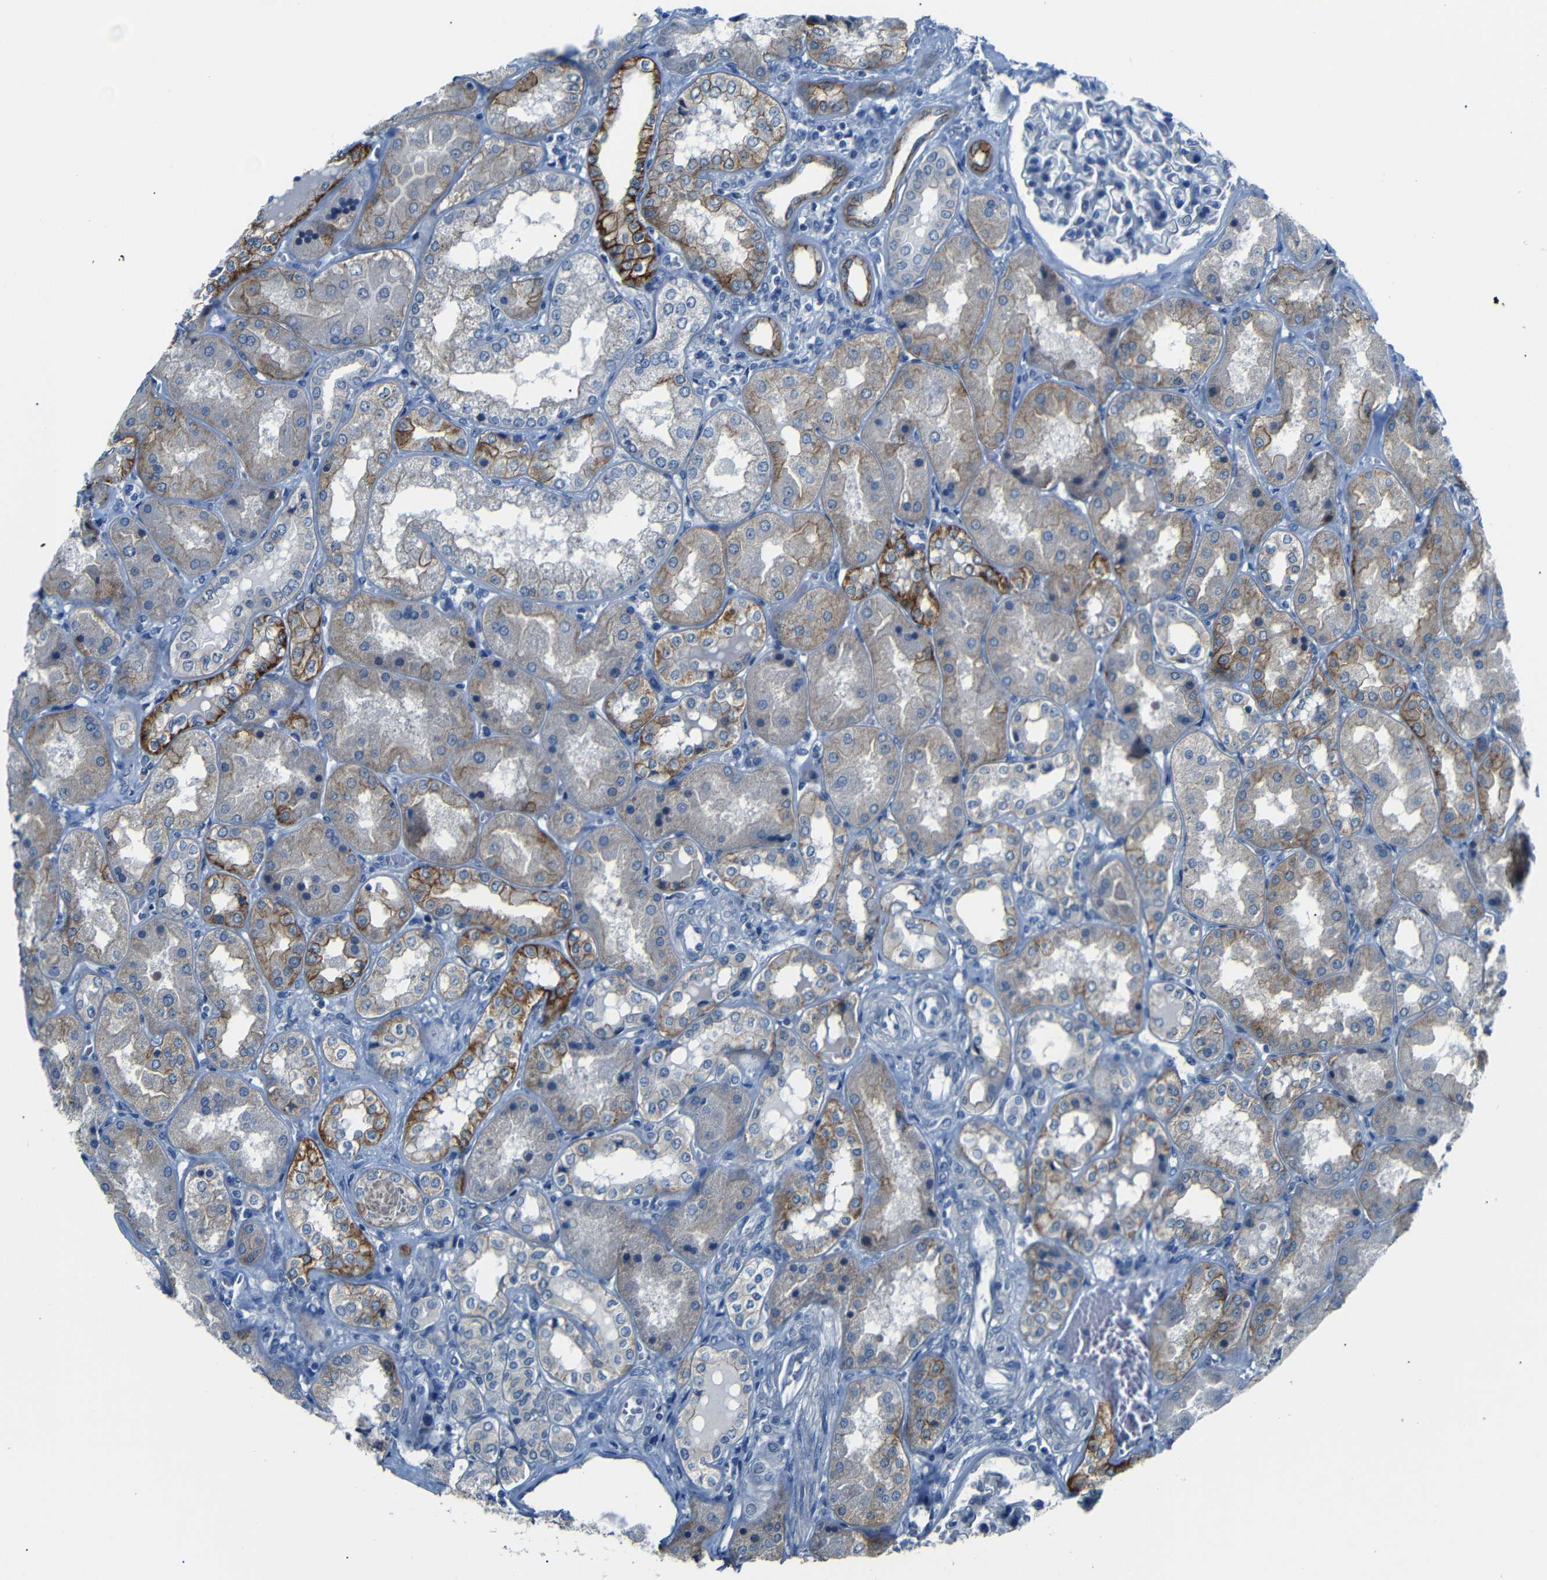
{"staining": {"intensity": "negative", "quantity": "none", "location": "none"}, "tissue": "kidney", "cell_type": "Cells in glomeruli", "image_type": "normal", "snomed": [{"axis": "morphology", "description": "Normal tissue, NOS"}, {"axis": "topography", "description": "Kidney"}], "caption": "IHC photomicrograph of normal kidney: kidney stained with DAB exhibits no significant protein staining in cells in glomeruli. The staining was performed using DAB to visualize the protein expression in brown, while the nuclei were stained in blue with hematoxylin (Magnification: 20x).", "gene": "ANK3", "patient": {"sex": "female", "age": 56}}